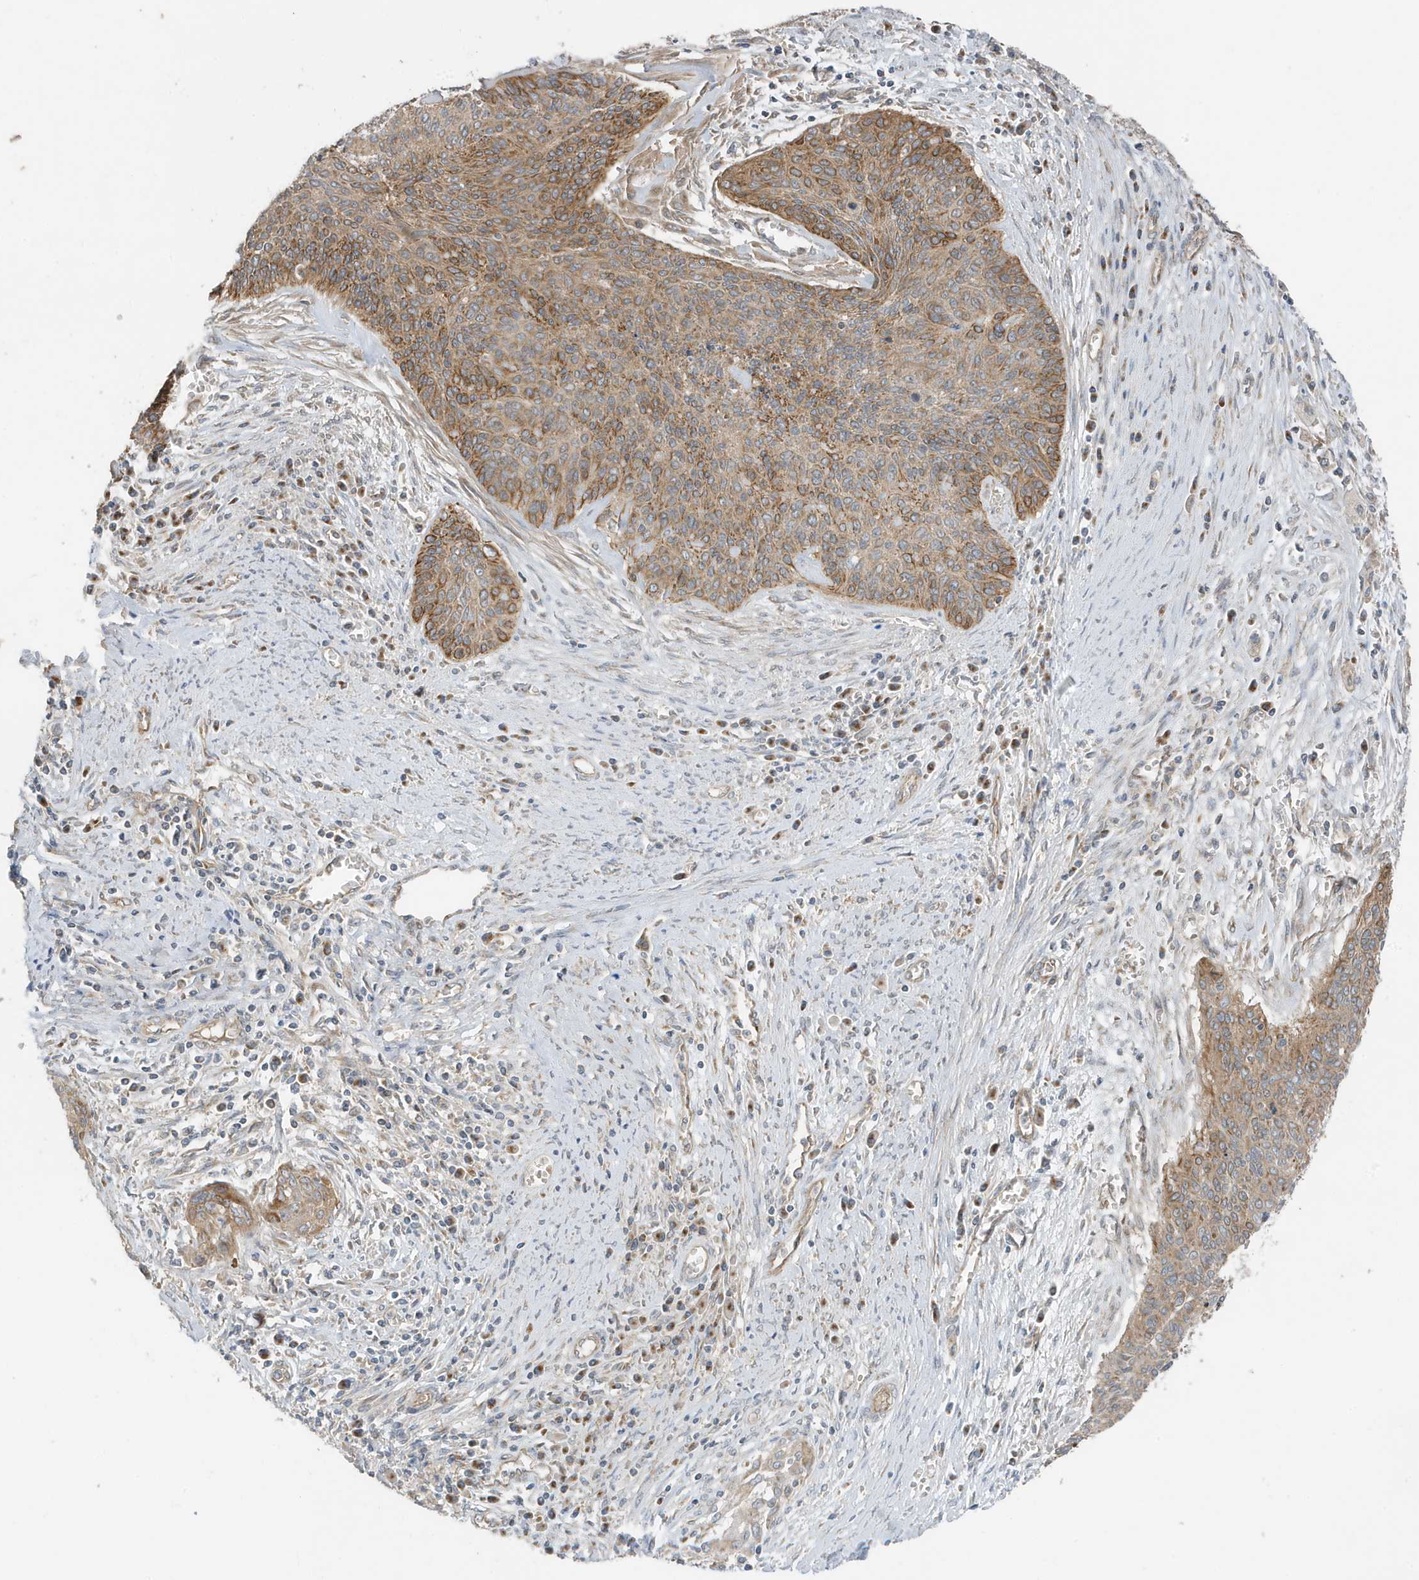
{"staining": {"intensity": "moderate", "quantity": ">75%", "location": "cytoplasmic/membranous"}, "tissue": "cervical cancer", "cell_type": "Tumor cells", "image_type": "cancer", "snomed": [{"axis": "morphology", "description": "Squamous cell carcinoma, NOS"}, {"axis": "topography", "description": "Cervix"}], "caption": "Moderate cytoplasmic/membranous staining for a protein is present in approximately >75% of tumor cells of cervical squamous cell carcinoma using immunohistochemistry (IHC).", "gene": "GOLGA4", "patient": {"sex": "female", "age": 55}}